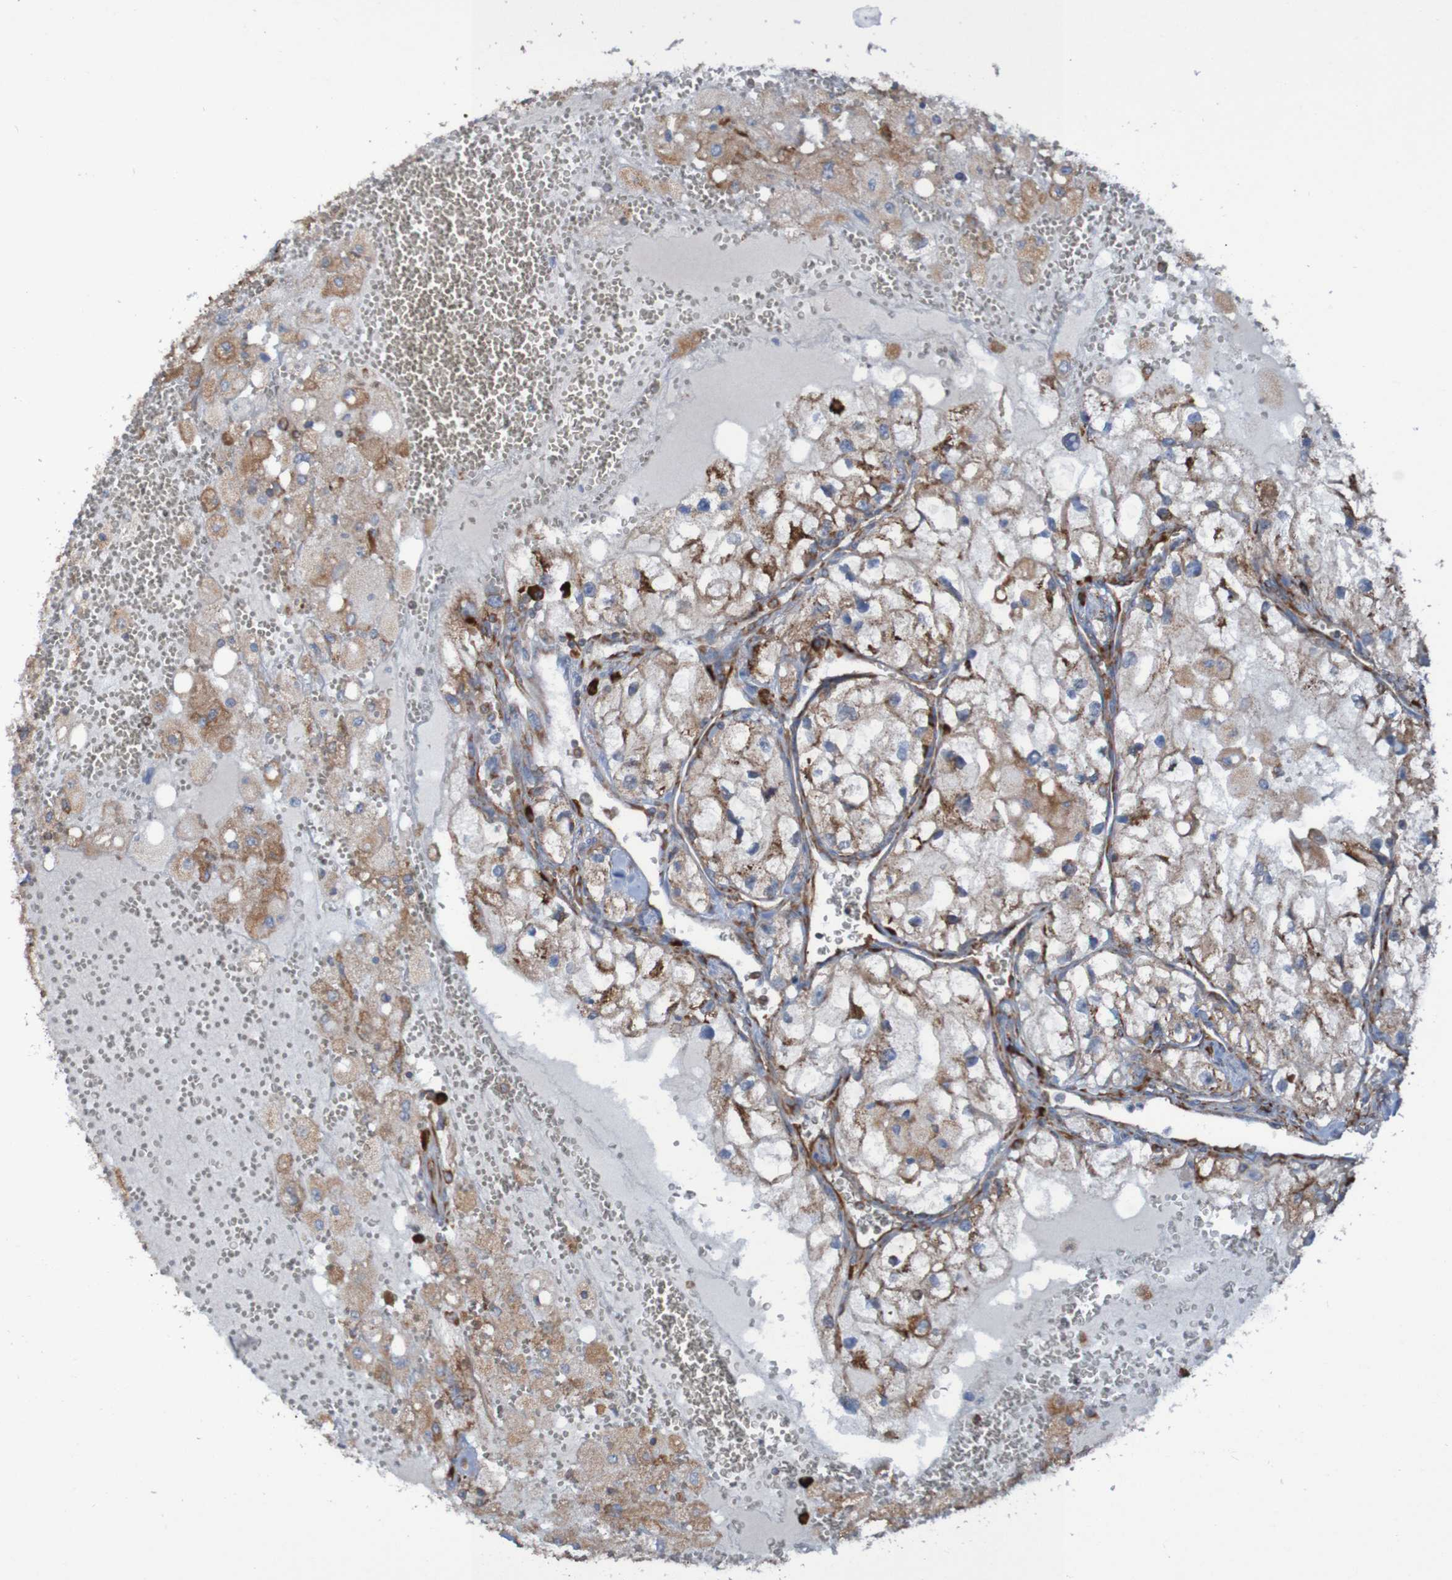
{"staining": {"intensity": "weak", "quantity": "25%-75%", "location": "cytoplasmic/membranous"}, "tissue": "renal cancer", "cell_type": "Tumor cells", "image_type": "cancer", "snomed": [{"axis": "morphology", "description": "Adenocarcinoma, NOS"}, {"axis": "topography", "description": "Kidney"}], "caption": "A high-resolution image shows immunohistochemistry (IHC) staining of renal cancer, which shows weak cytoplasmic/membranous staining in approximately 25%-75% of tumor cells.", "gene": "RPL10", "patient": {"sex": "female", "age": 70}}